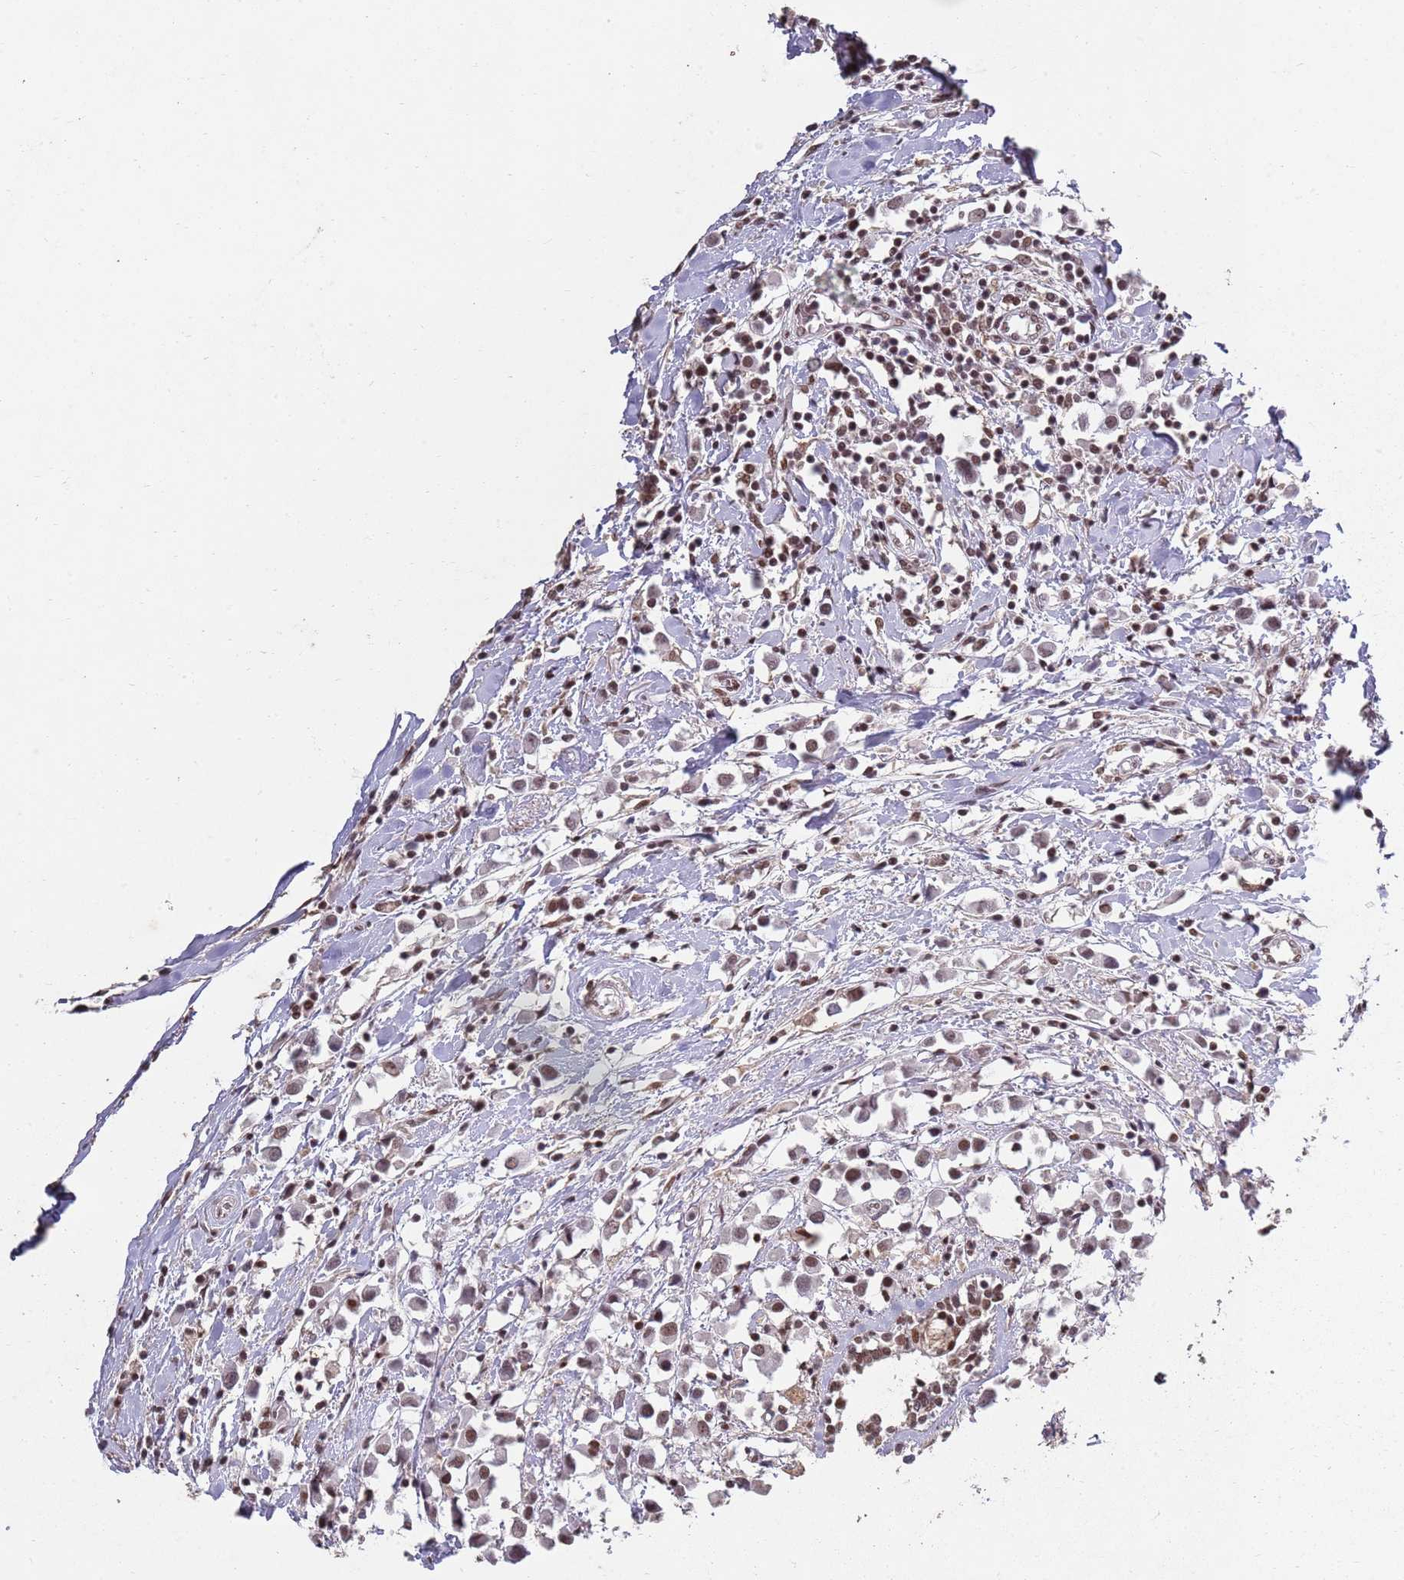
{"staining": {"intensity": "weak", "quantity": ">75%", "location": "nuclear"}, "tissue": "breast cancer", "cell_type": "Tumor cells", "image_type": "cancer", "snomed": [{"axis": "morphology", "description": "Duct carcinoma"}, {"axis": "topography", "description": "Breast"}], "caption": "Immunohistochemical staining of human breast intraductal carcinoma displays low levels of weak nuclear positivity in about >75% of tumor cells.", "gene": "ARL14EP", "patient": {"sex": "female", "age": 61}}